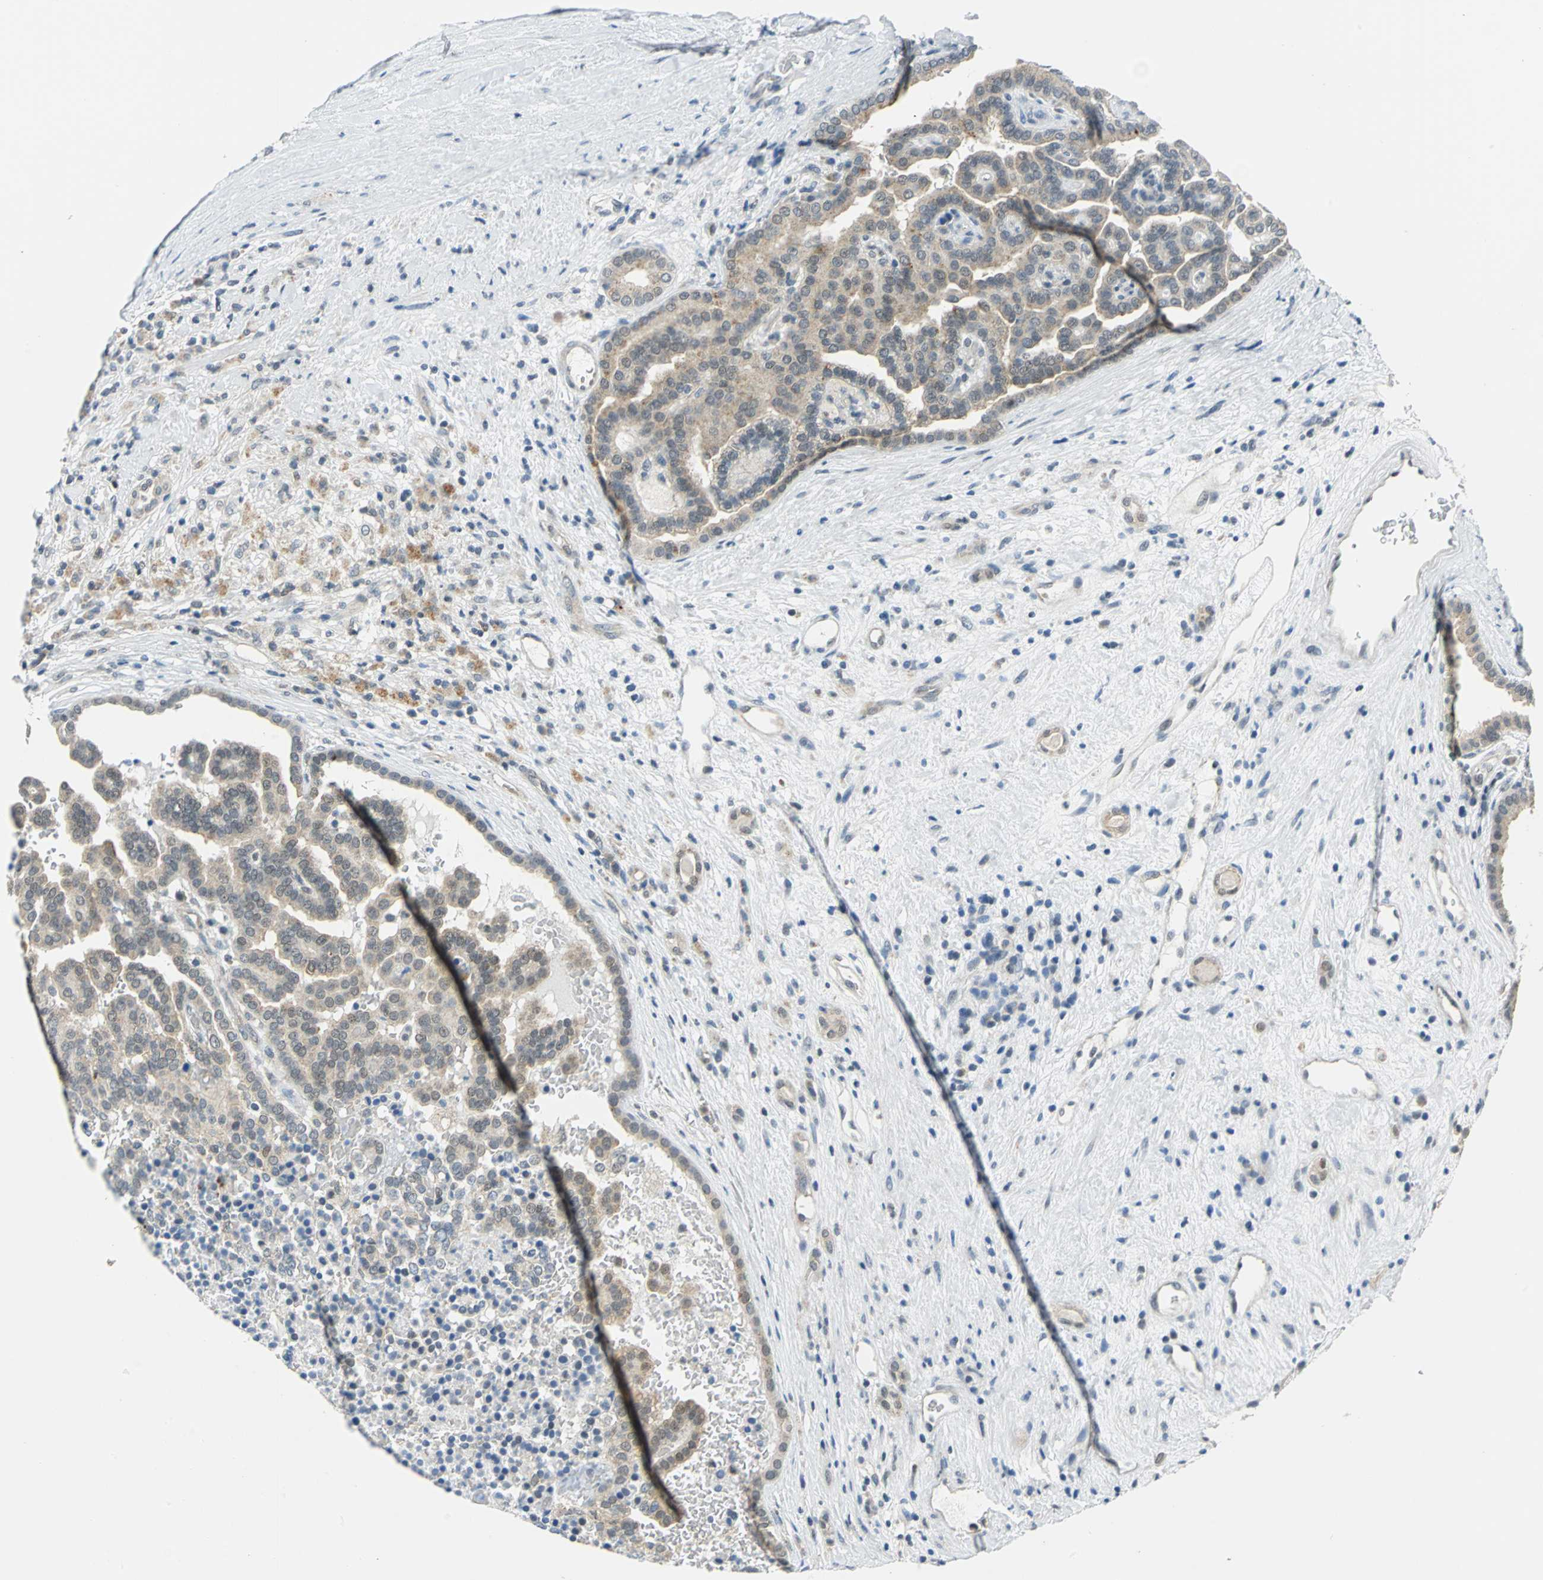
{"staining": {"intensity": "weak", "quantity": ">75%", "location": "cytoplasmic/membranous"}, "tissue": "renal cancer", "cell_type": "Tumor cells", "image_type": "cancer", "snomed": [{"axis": "morphology", "description": "Adenocarcinoma, NOS"}, {"axis": "topography", "description": "Kidney"}], "caption": "Brown immunohistochemical staining in human renal cancer (adenocarcinoma) exhibits weak cytoplasmic/membranous expression in about >75% of tumor cells. (DAB = brown stain, brightfield microscopy at high magnification).", "gene": "PIN1", "patient": {"sex": "male", "age": 61}}